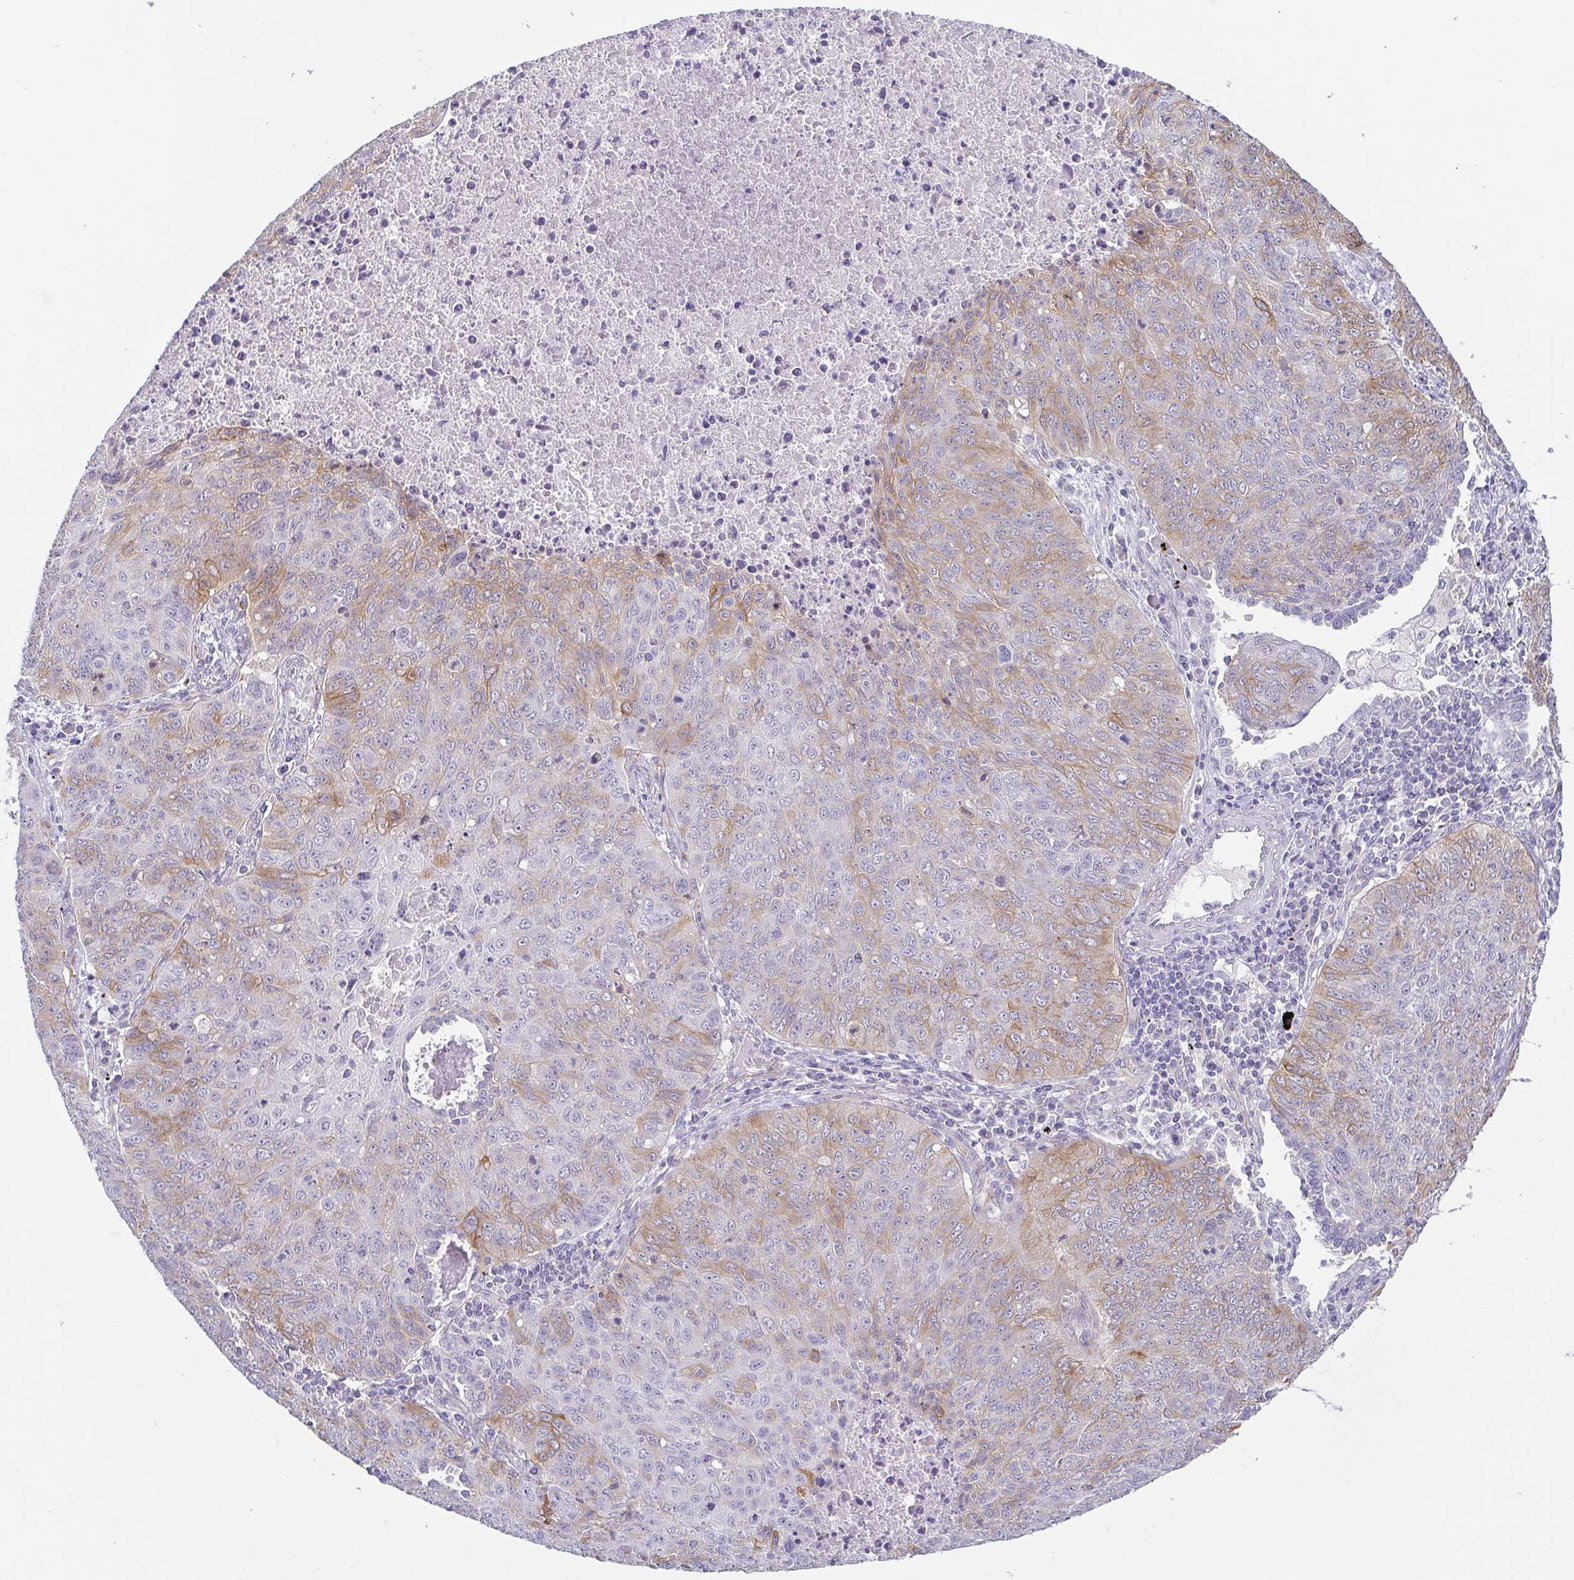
{"staining": {"intensity": "weak", "quantity": "25%-75%", "location": "cytoplasmic/membranous"}, "tissue": "lung cancer", "cell_type": "Tumor cells", "image_type": "cancer", "snomed": [{"axis": "morphology", "description": "Normal morphology"}, {"axis": "morphology", "description": "Aneuploidy"}, {"axis": "morphology", "description": "Squamous cell carcinoma, NOS"}, {"axis": "topography", "description": "Lymph node"}, {"axis": "topography", "description": "Lung"}], "caption": "Lung cancer (squamous cell carcinoma) tissue exhibits weak cytoplasmic/membranous staining in approximately 25%-75% of tumor cells (DAB = brown stain, brightfield microscopy at high magnification).", "gene": "COL17A1", "patient": {"sex": "female", "age": 76}}